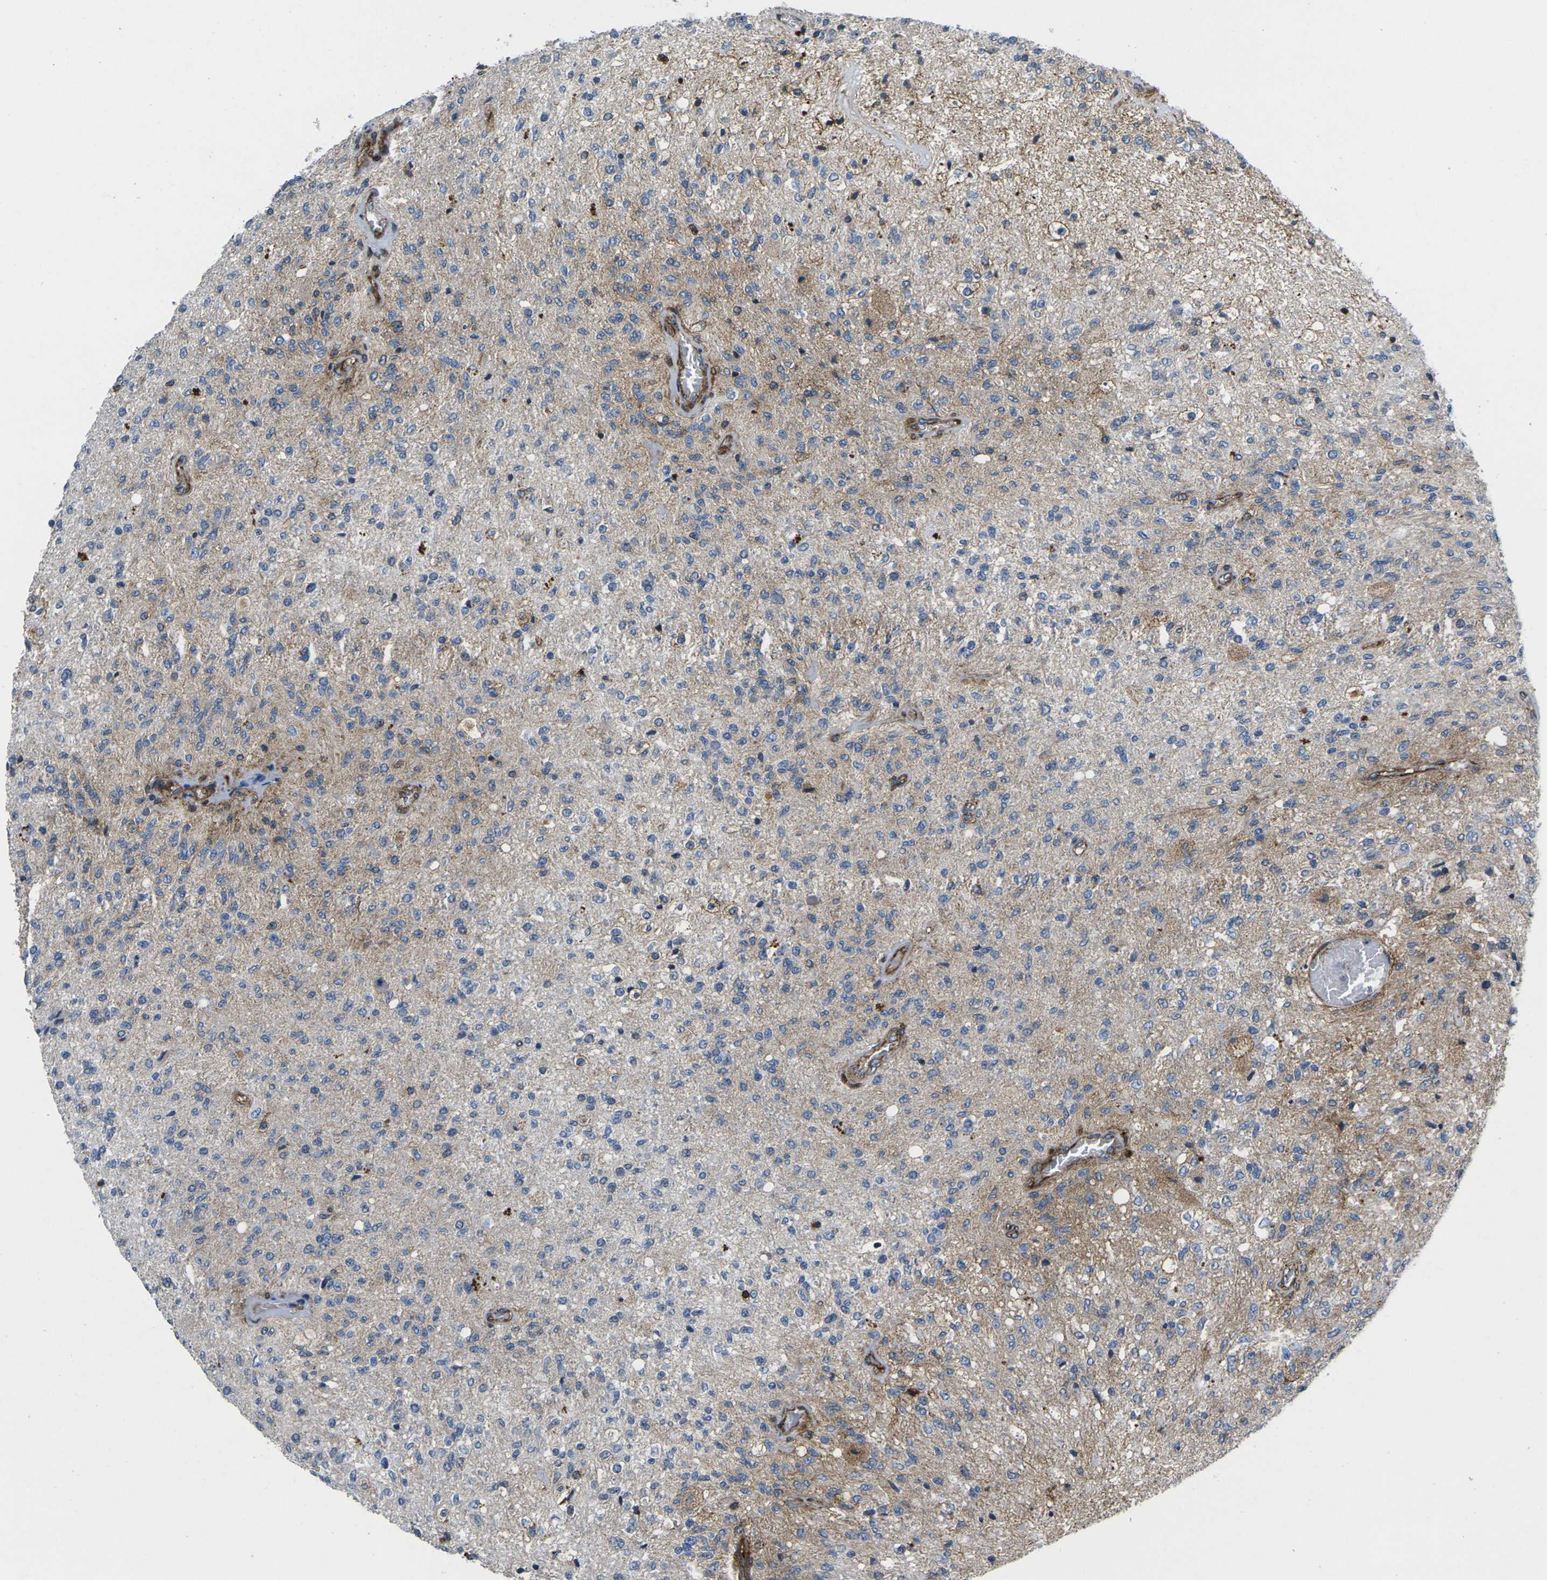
{"staining": {"intensity": "moderate", "quantity": "25%-75%", "location": "cytoplasmic/membranous"}, "tissue": "glioma", "cell_type": "Tumor cells", "image_type": "cancer", "snomed": [{"axis": "morphology", "description": "Normal tissue, NOS"}, {"axis": "morphology", "description": "Glioma, malignant, High grade"}, {"axis": "topography", "description": "Cerebral cortex"}], "caption": "DAB immunohistochemical staining of malignant glioma (high-grade) shows moderate cytoplasmic/membranous protein positivity in about 25%-75% of tumor cells.", "gene": "IQGAP1", "patient": {"sex": "male", "age": 77}}